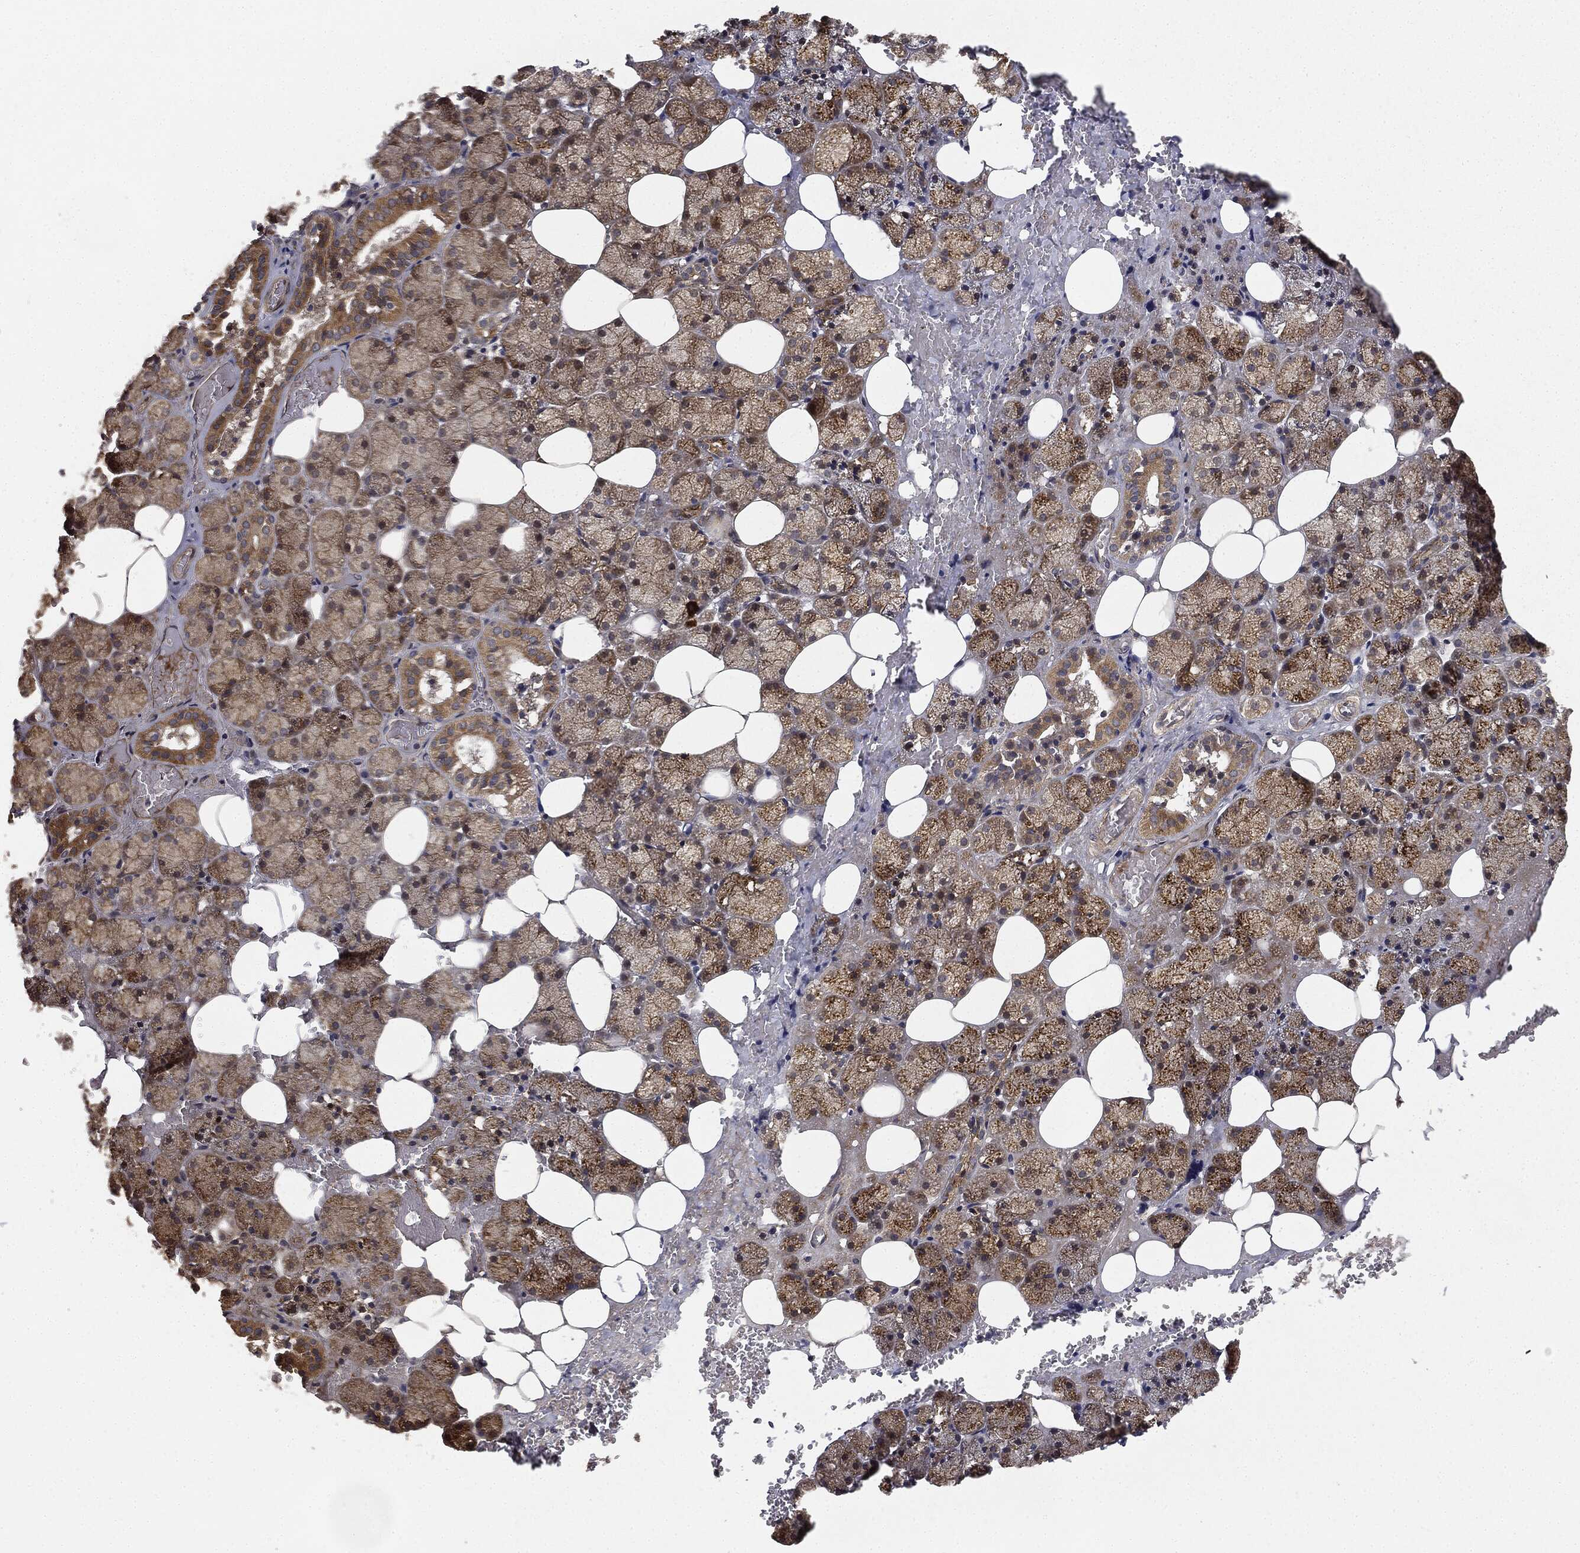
{"staining": {"intensity": "strong", "quantity": "25%-75%", "location": "cytoplasmic/membranous"}, "tissue": "salivary gland", "cell_type": "Glandular cells", "image_type": "normal", "snomed": [{"axis": "morphology", "description": "Normal tissue, NOS"}, {"axis": "topography", "description": "Salivary gland"}], "caption": "Brown immunohistochemical staining in normal salivary gland shows strong cytoplasmic/membranous expression in approximately 25%-75% of glandular cells. (IHC, brightfield microscopy, high magnification).", "gene": "MIER2", "patient": {"sex": "male", "age": 38}}